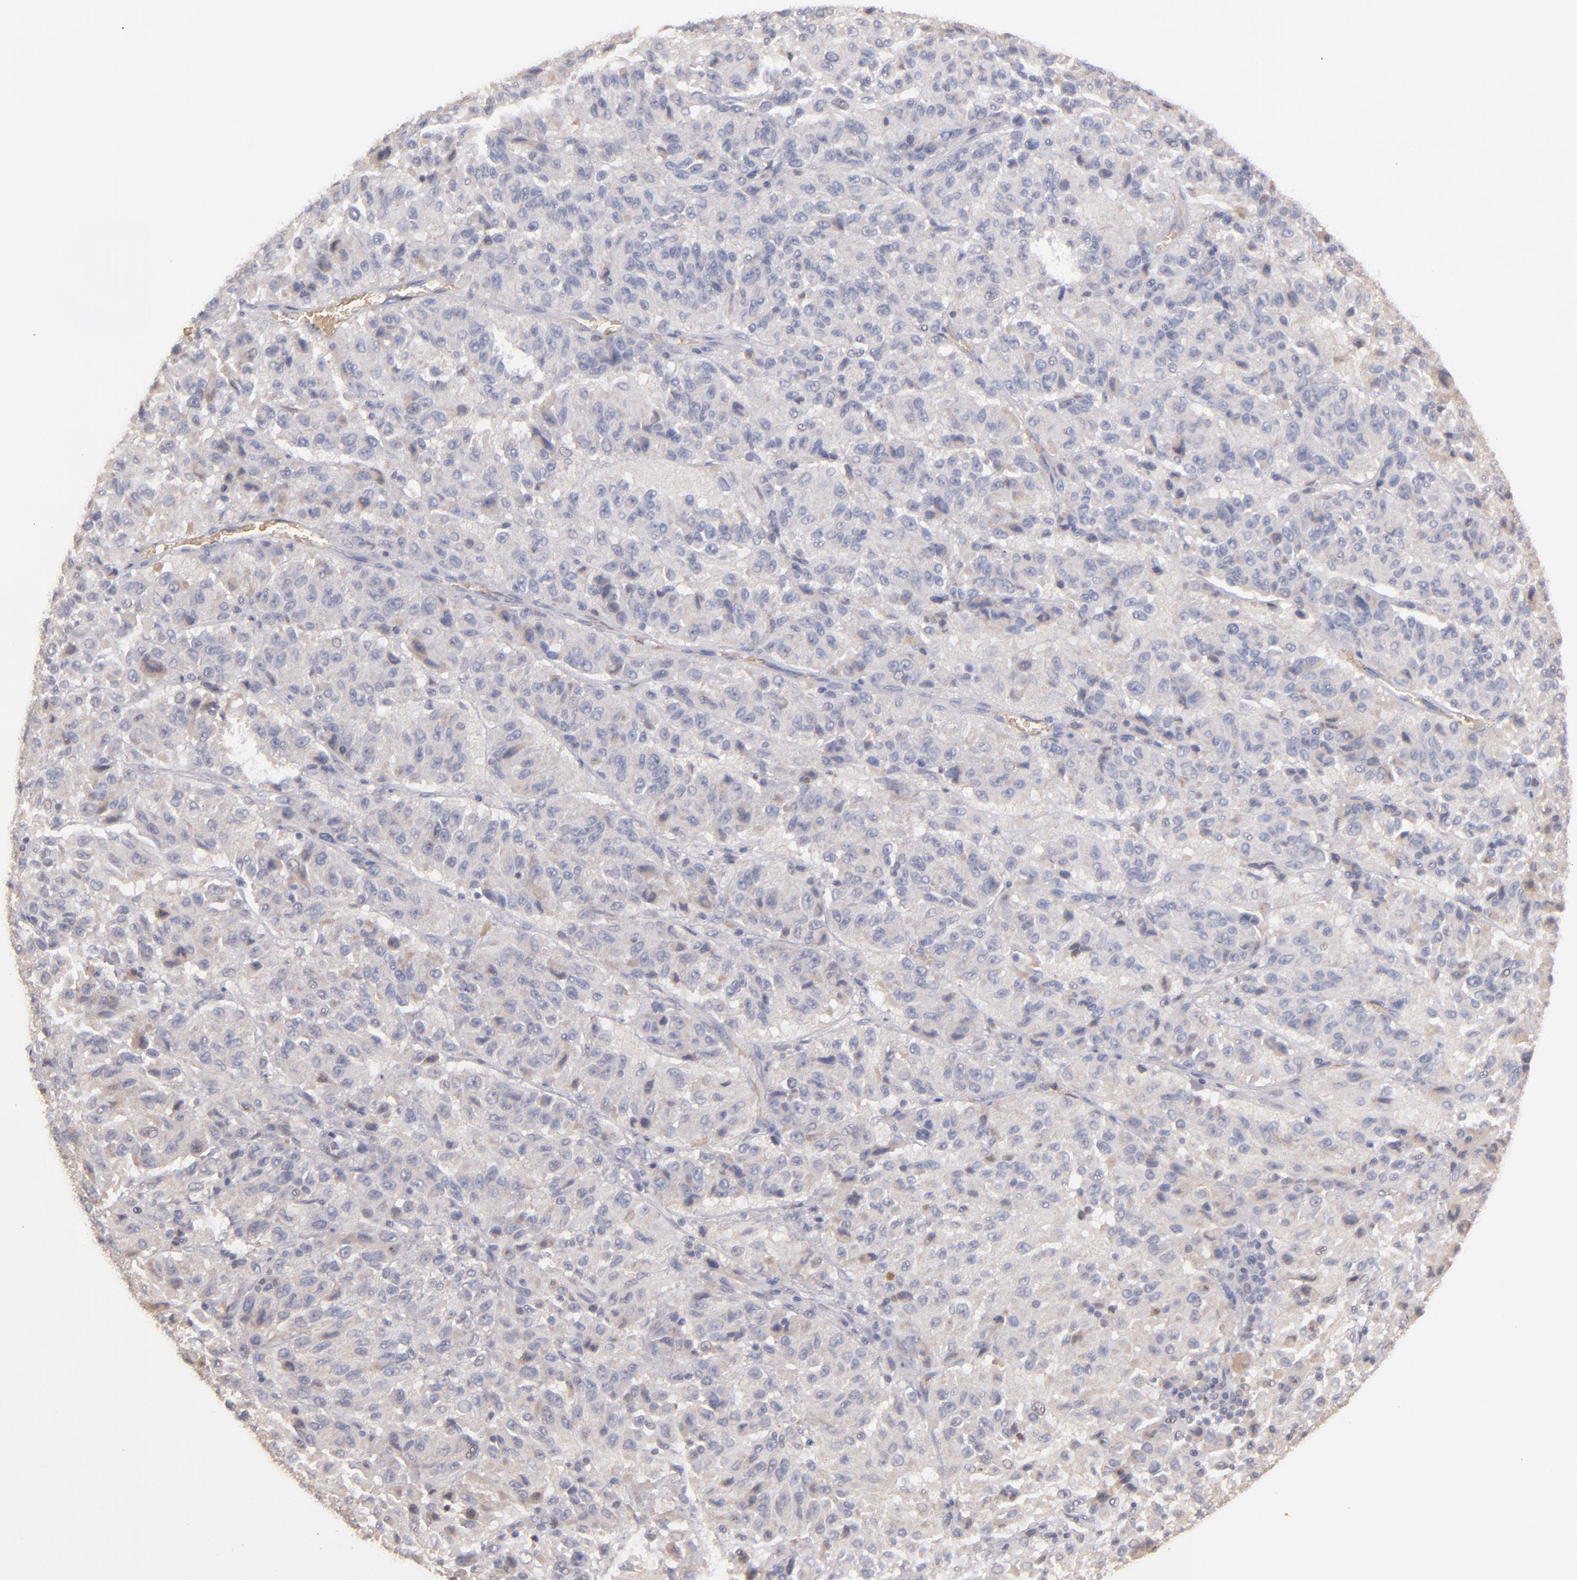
{"staining": {"intensity": "weak", "quantity": "<25%", "location": "cytoplasmic/membranous"}, "tissue": "melanoma", "cell_type": "Tumor cells", "image_type": "cancer", "snomed": [{"axis": "morphology", "description": "Malignant melanoma, Metastatic site"}, {"axis": "topography", "description": "Lung"}], "caption": "The immunohistochemistry (IHC) histopathology image has no significant expression in tumor cells of malignant melanoma (metastatic site) tissue.", "gene": "SERPINC1", "patient": {"sex": "male", "age": 64}}